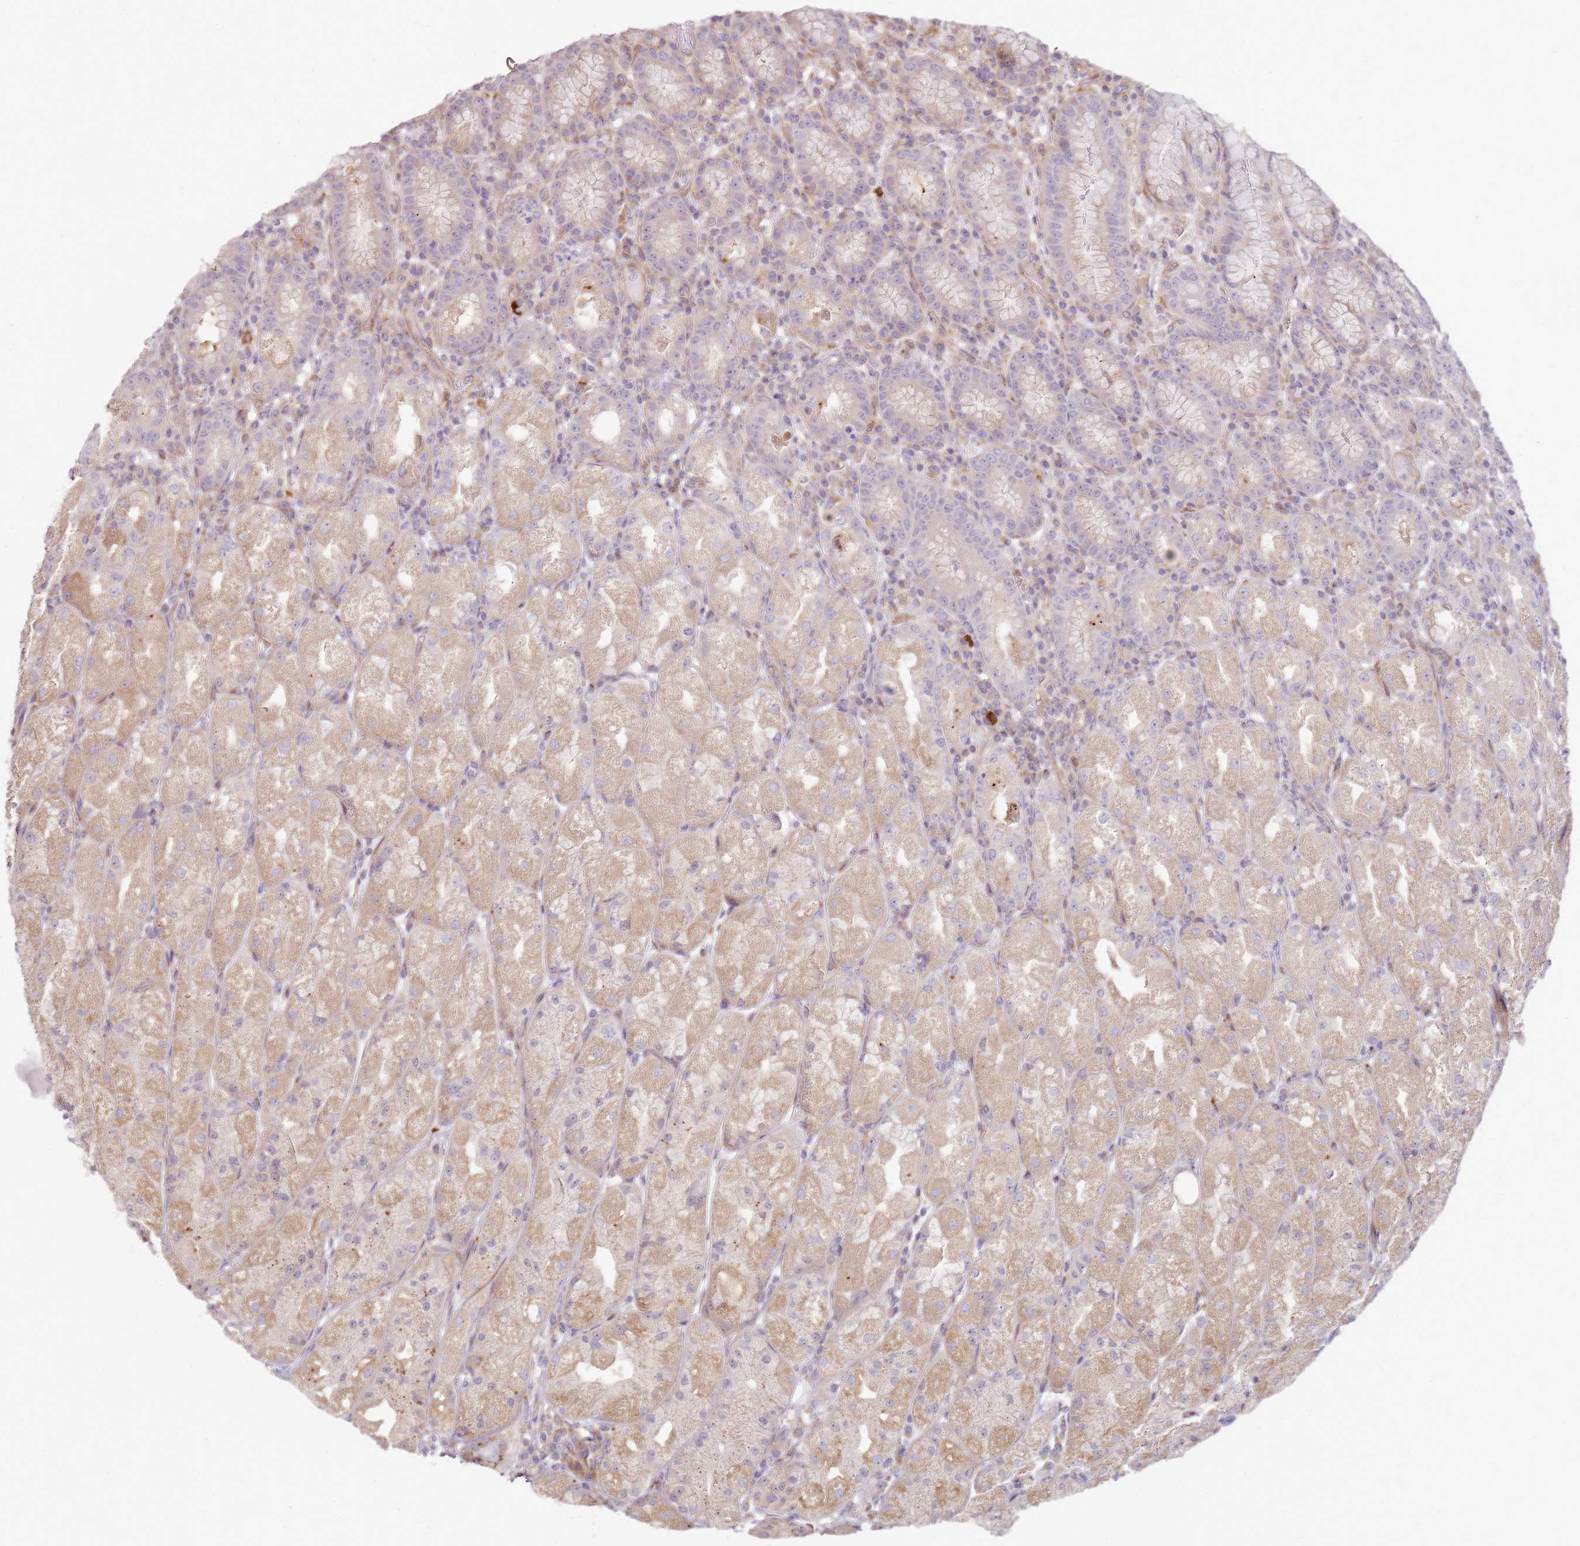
{"staining": {"intensity": "moderate", "quantity": "25%-75%", "location": "cytoplasmic/membranous"}, "tissue": "stomach", "cell_type": "Glandular cells", "image_type": "normal", "snomed": [{"axis": "morphology", "description": "Normal tissue, NOS"}, {"axis": "topography", "description": "Stomach, upper"}], "caption": "DAB (3,3'-diaminobenzidine) immunohistochemical staining of unremarkable human stomach displays moderate cytoplasmic/membranous protein staining in about 25%-75% of glandular cells.", "gene": "GRAP", "patient": {"sex": "male", "age": 52}}